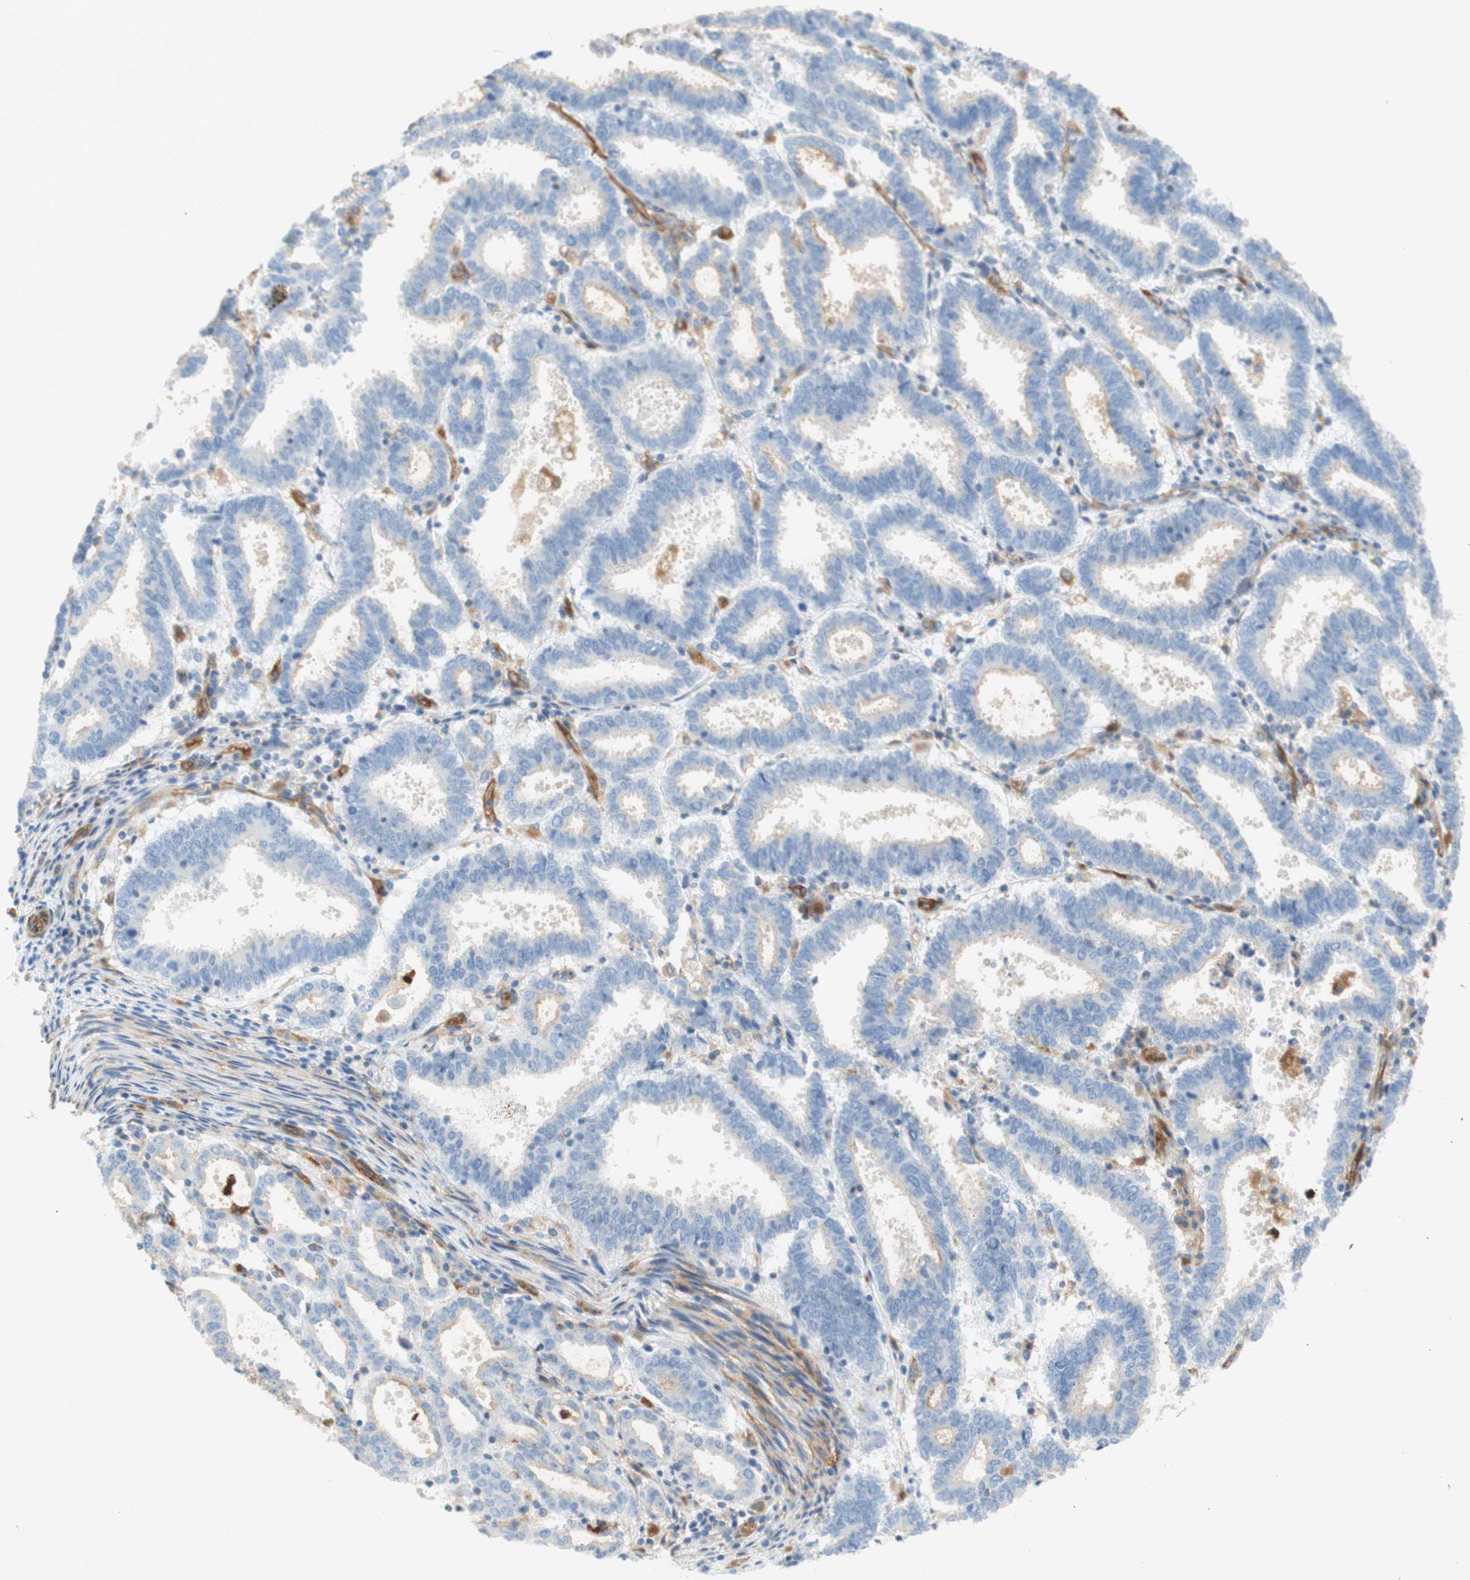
{"staining": {"intensity": "moderate", "quantity": "<25%", "location": "cytoplasmic/membranous"}, "tissue": "endometrial cancer", "cell_type": "Tumor cells", "image_type": "cancer", "snomed": [{"axis": "morphology", "description": "Adenocarcinoma, NOS"}, {"axis": "topography", "description": "Uterus"}], "caption": "About <25% of tumor cells in adenocarcinoma (endometrial) show moderate cytoplasmic/membranous protein expression as visualized by brown immunohistochemical staining.", "gene": "STOM", "patient": {"sex": "female", "age": 83}}